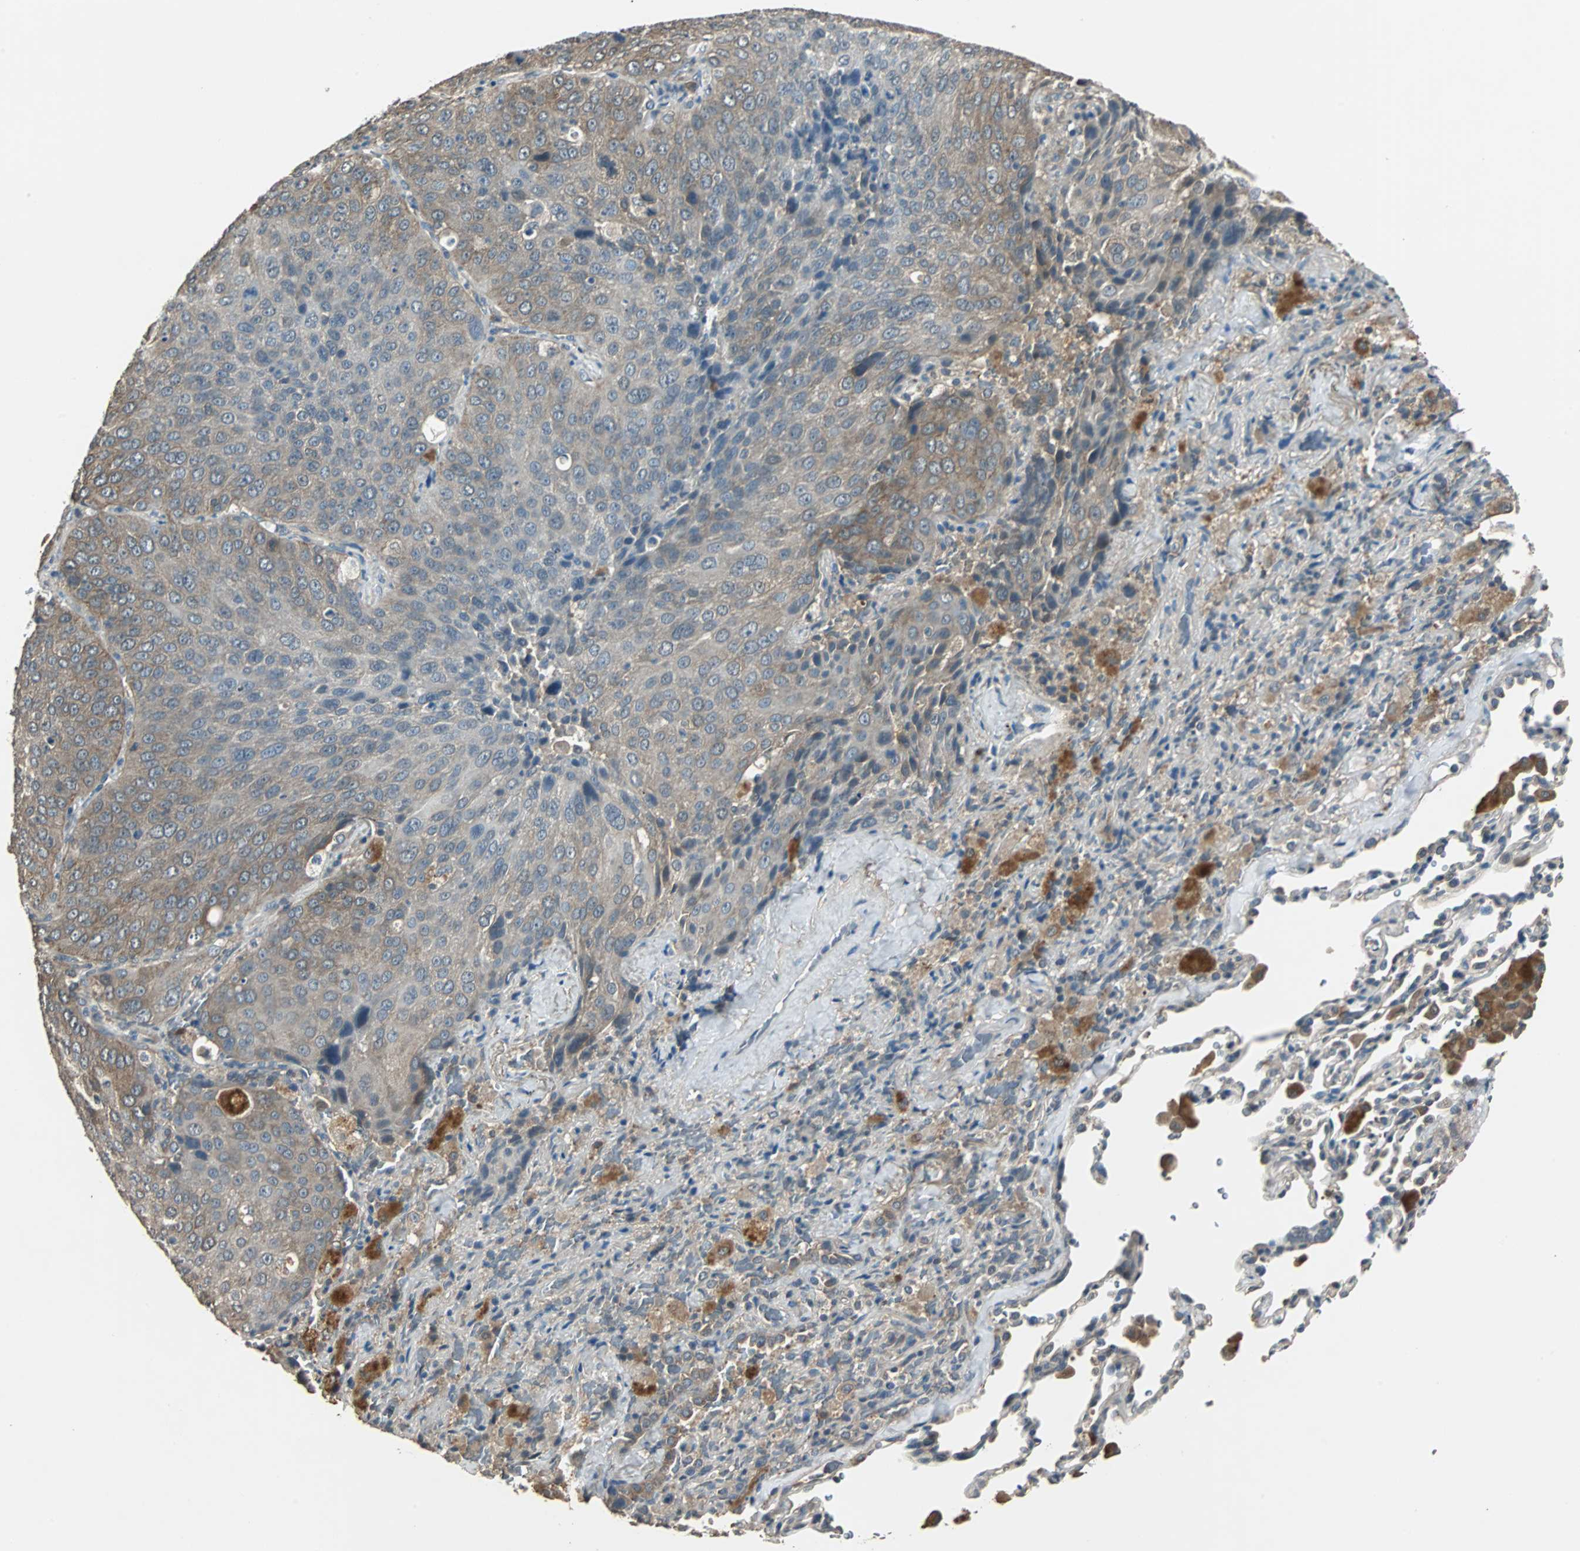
{"staining": {"intensity": "weak", "quantity": "25%-75%", "location": "cytoplasmic/membranous"}, "tissue": "lung cancer", "cell_type": "Tumor cells", "image_type": "cancer", "snomed": [{"axis": "morphology", "description": "Squamous cell carcinoma, NOS"}, {"axis": "topography", "description": "Lung"}], "caption": "Approximately 25%-75% of tumor cells in human lung cancer exhibit weak cytoplasmic/membranous protein staining as visualized by brown immunohistochemical staining.", "gene": "ABHD2", "patient": {"sex": "male", "age": 54}}